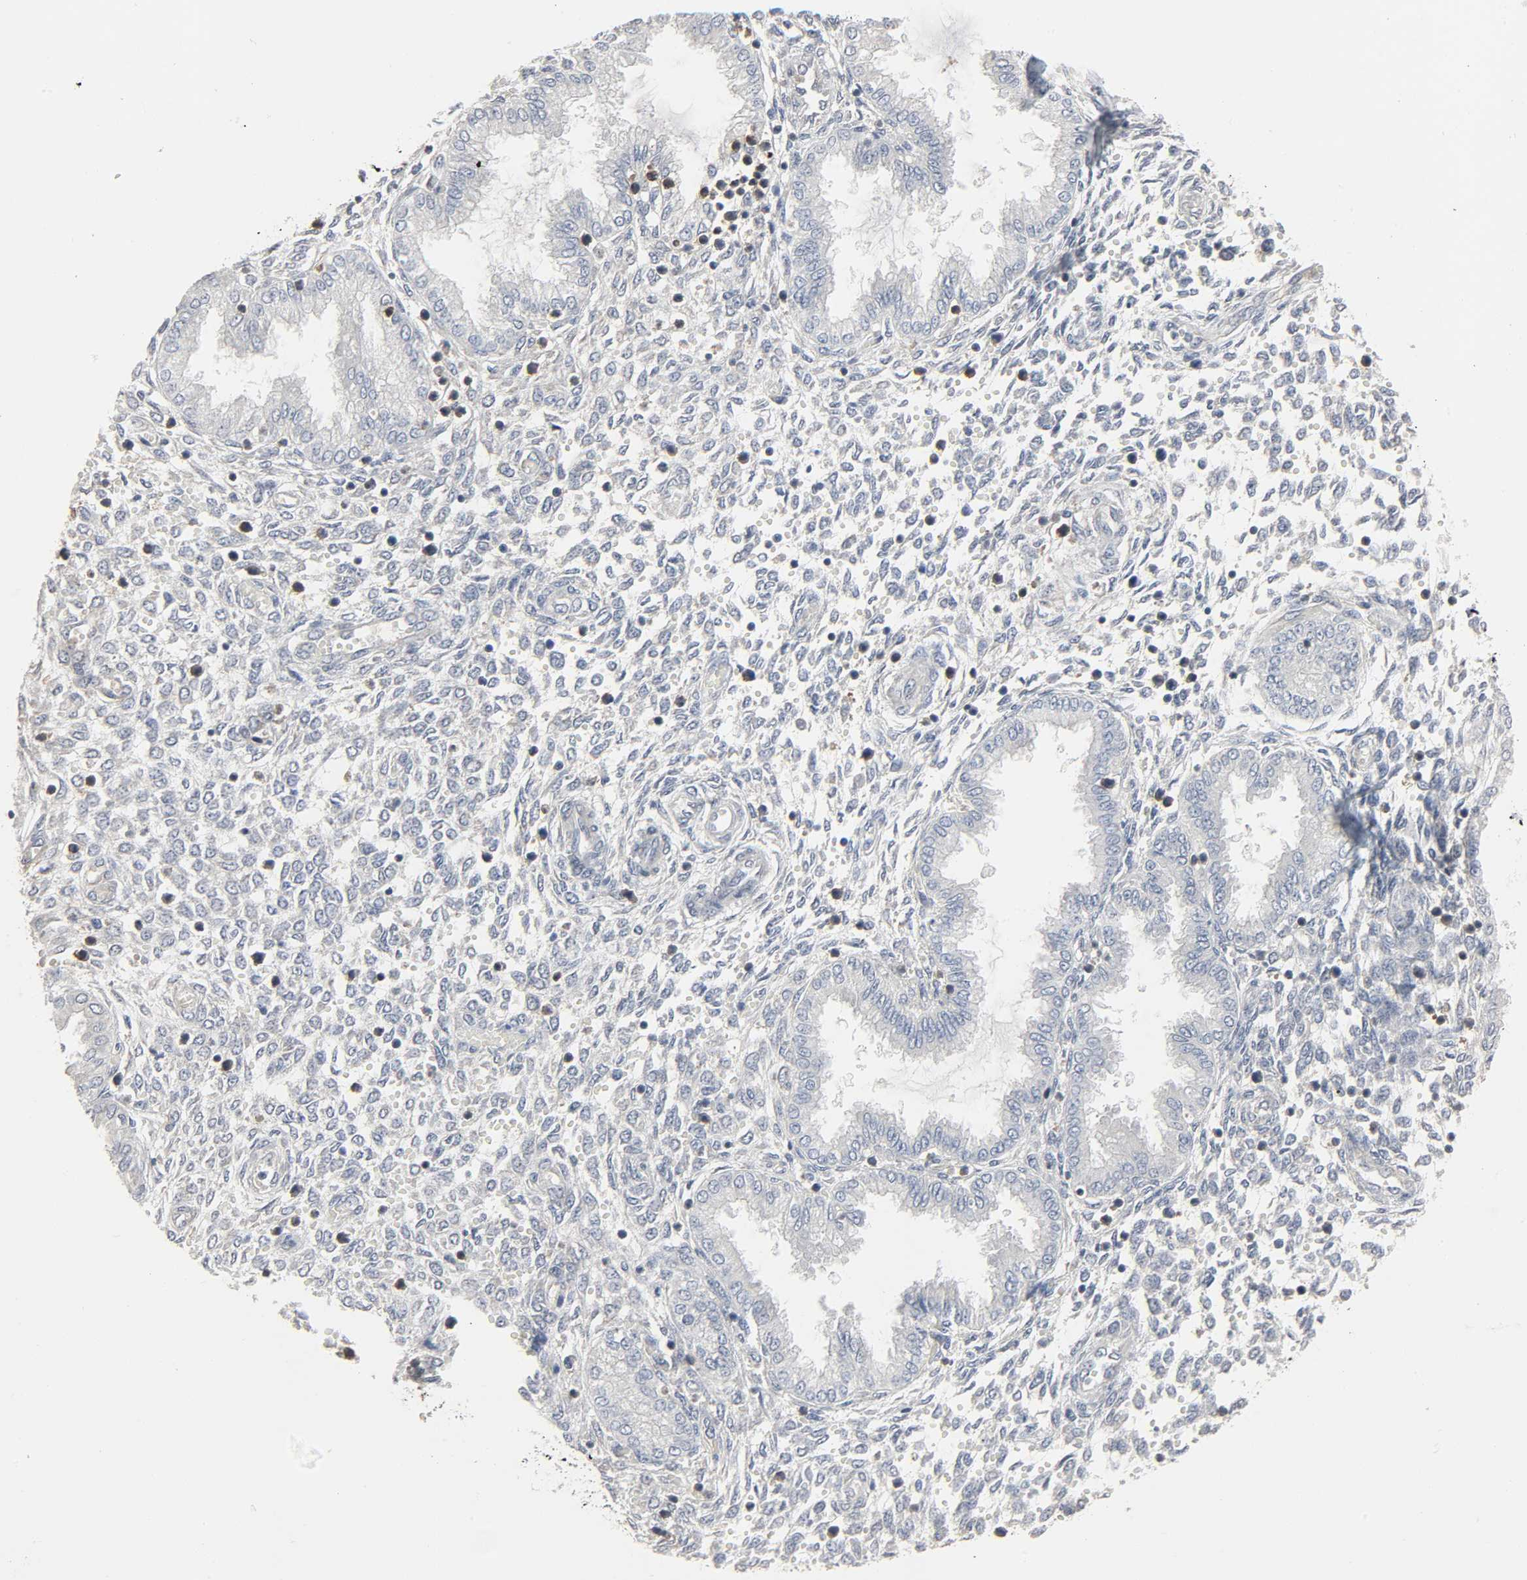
{"staining": {"intensity": "moderate", "quantity": "<25%", "location": "cytoplasmic/membranous"}, "tissue": "endometrium", "cell_type": "Cells in endometrial stroma", "image_type": "normal", "snomed": [{"axis": "morphology", "description": "Normal tissue, NOS"}, {"axis": "topography", "description": "Endometrium"}], "caption": "A brown stain highlights moderate cytoplasmic/membranous expression of a protein in cells in endometrial stroma of unremarkable human endometrium.", "gene": "PLEKHA2", "patient": {"sex": "female", "age": 33}}